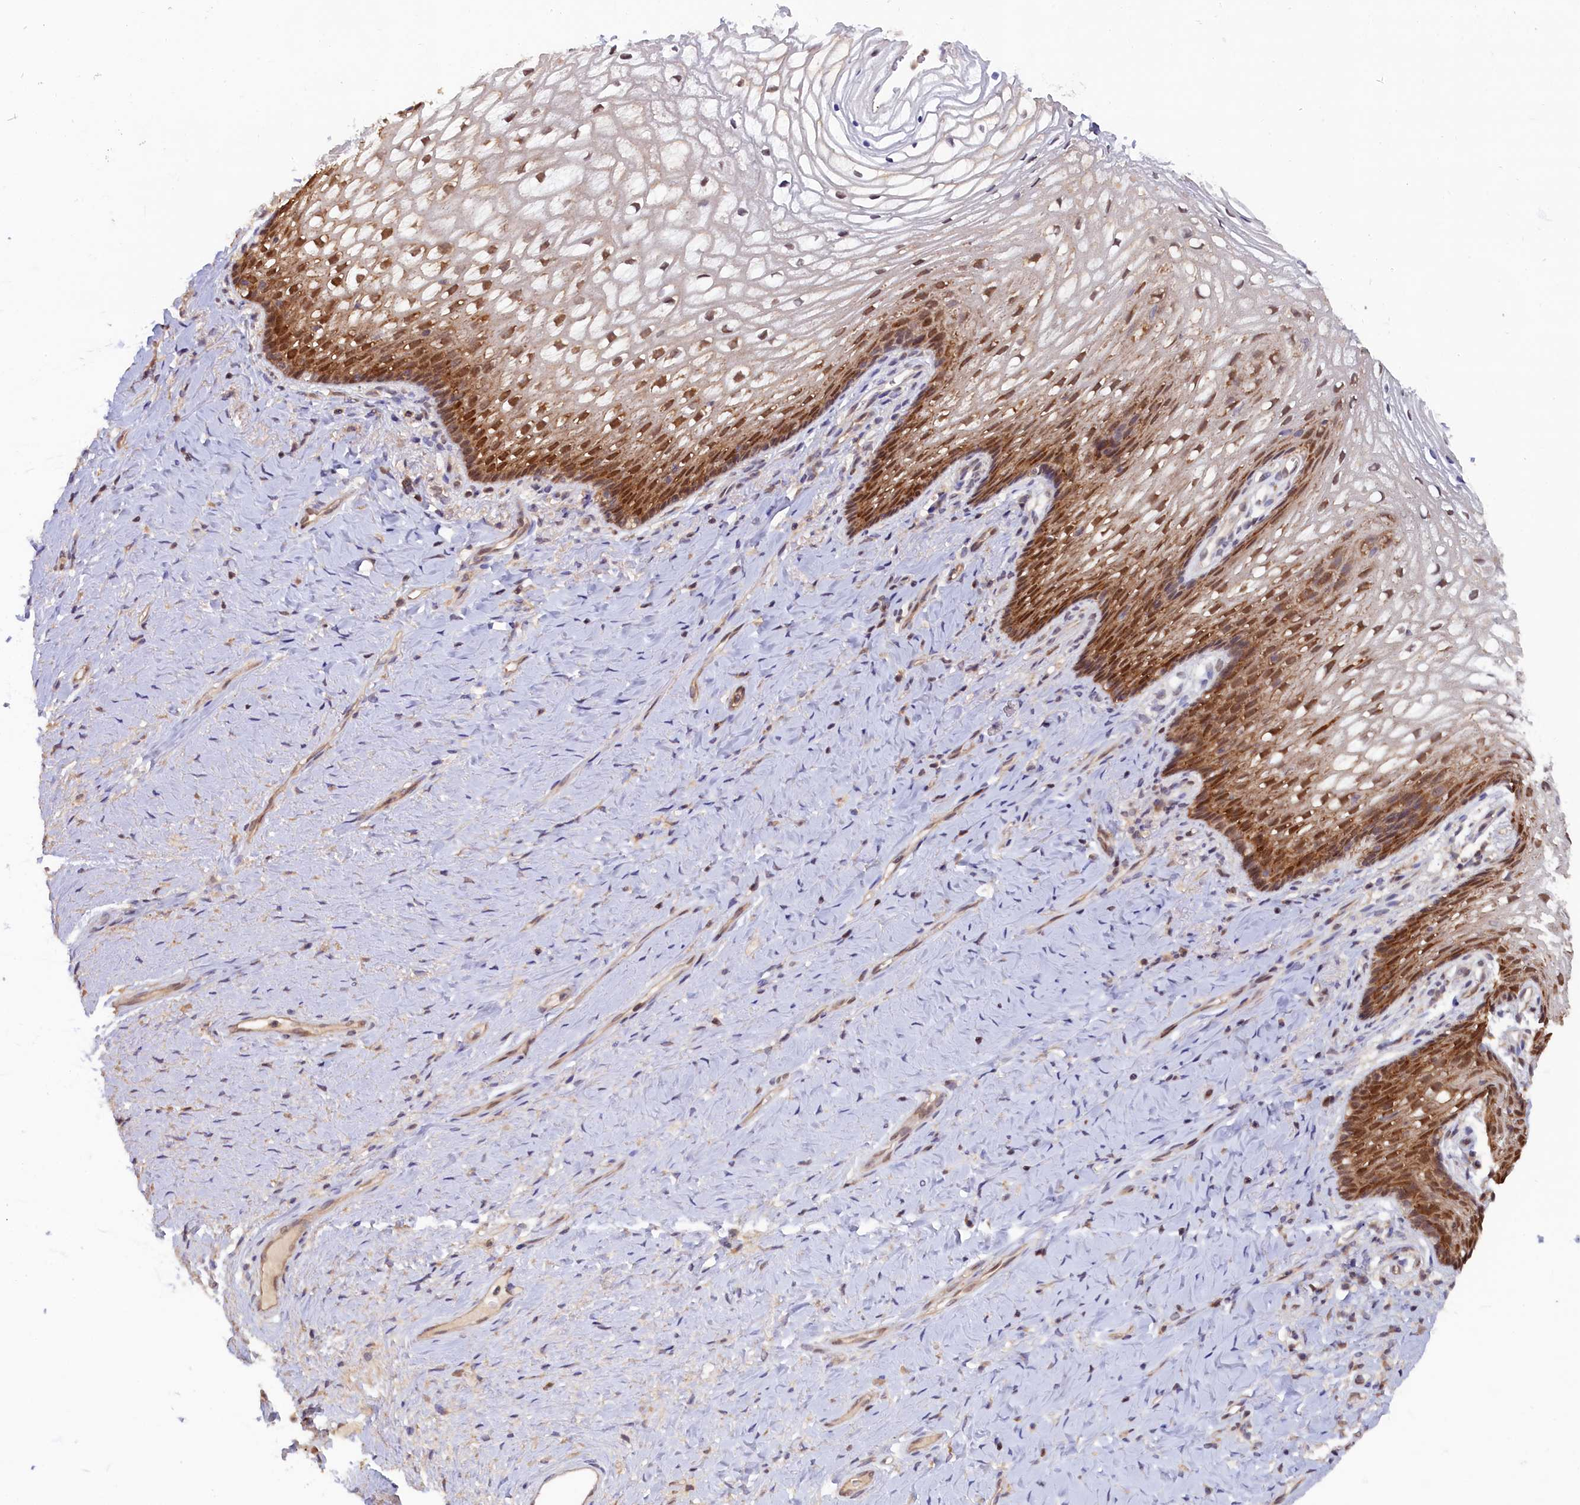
{"staining": {"intensity": "moderate", "quantity": ">75%", "location": "cytoplasmic/membranous,nuclear"}, "tissue": "vagina", "cell_type": "Squamous epithelial cells", "image_type": "normal", "snomed": [{"axis": "morphology", "description": "Normal tissue, NOS"}, {"axis": "topography", "description": "Vagina"}], "caption": "A high-resolution photomicrograph shows IHC staining of benign vagina, which shows moderate cytoplasmic/membranous,nuclear expression in about >75% of squamous epithelial cells. (Brightfield microscopy of DAB IHC at high magnification).", "gene": "JPT2", "patient": {"sex": "female", "age": 60}}